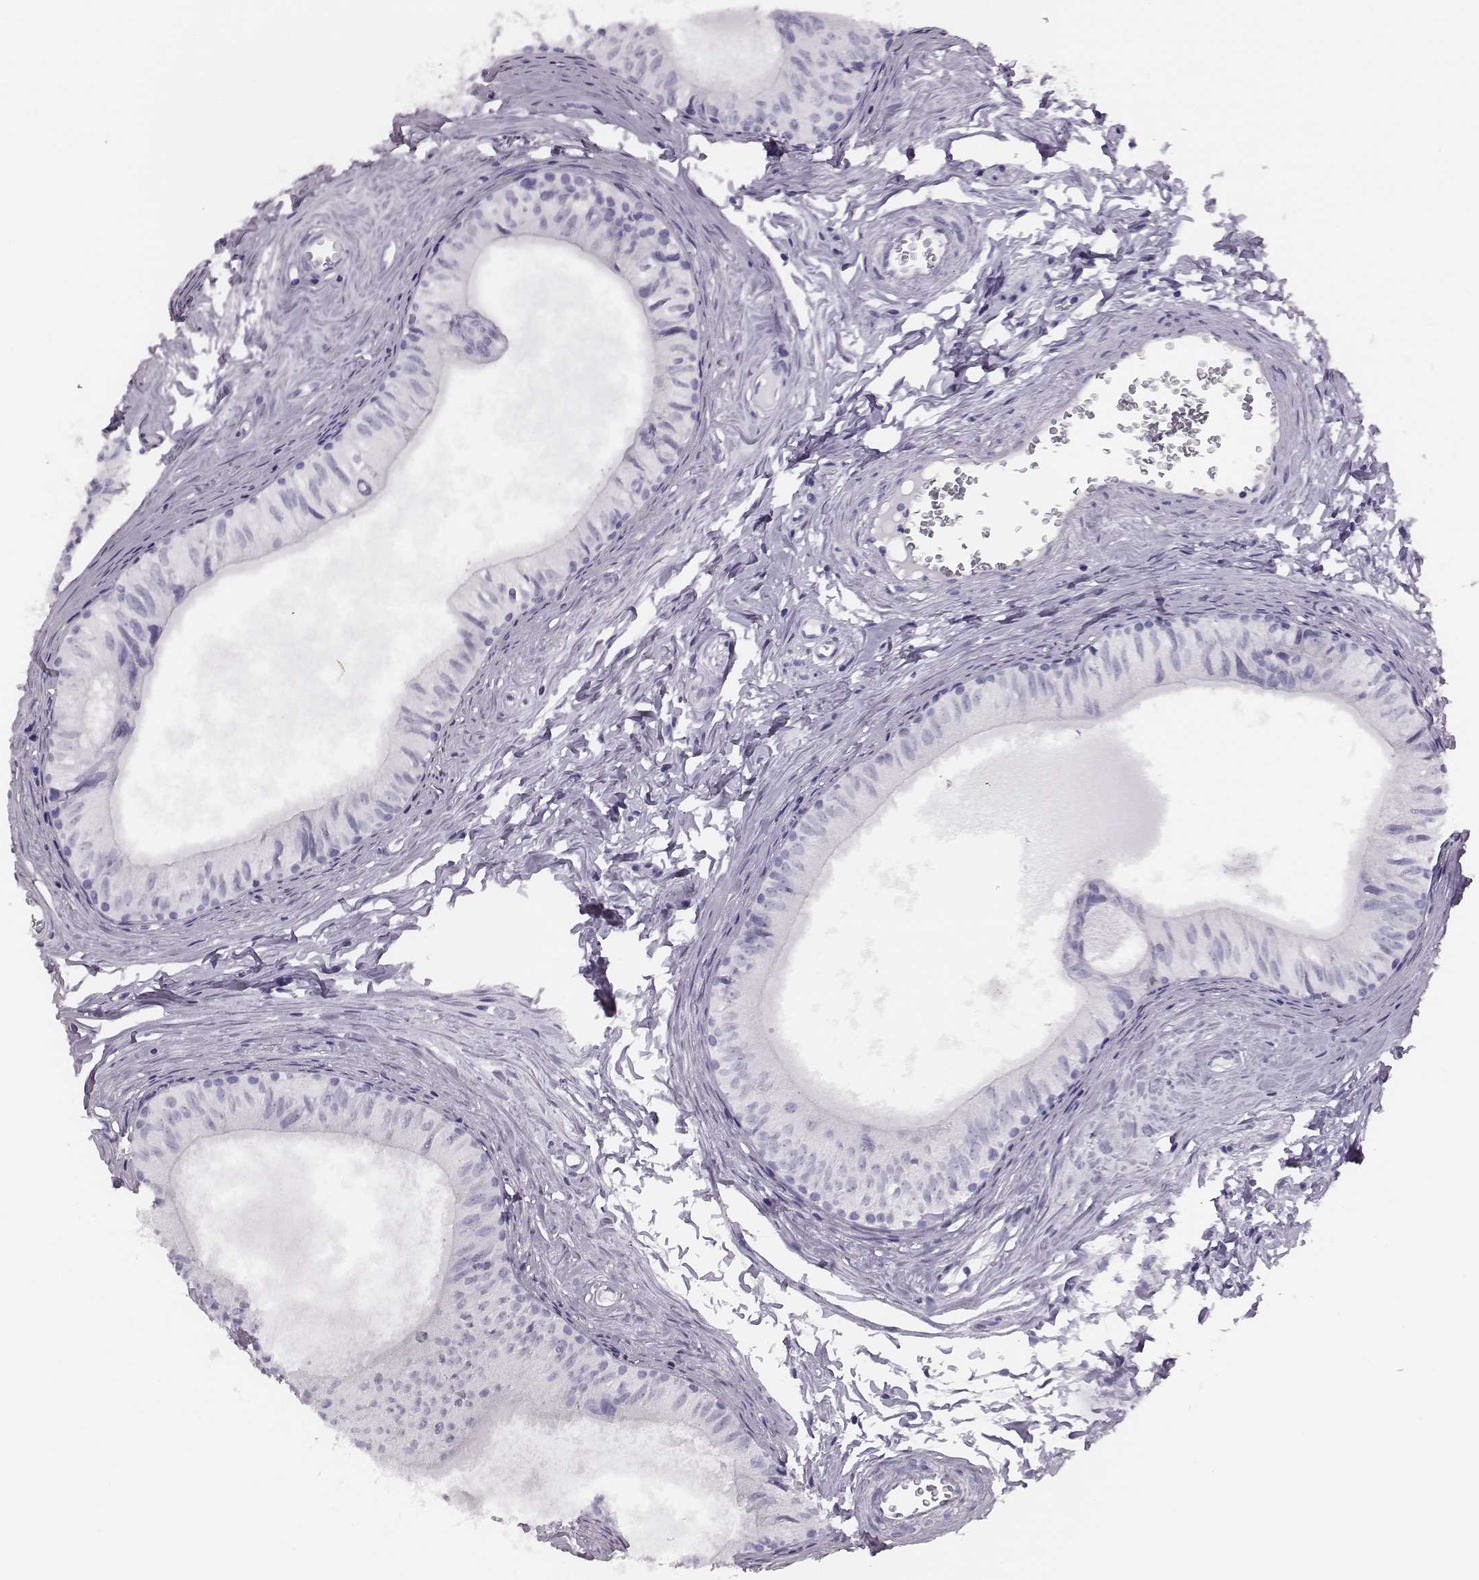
{"staining": {"intensity": "negative", "quantity": "none", "location": "none"}, "tissue": "epididymis", "cell_type": "Glandular cells", "image_type": "normal", "snomed": [{"axis": "morphology", "description": "Normal tissue, NOS"}, {"axis": "topography", "description": "Epididymis"}], "caption": "Histopathology image shows no significant protein expression in glandular cells of normal epididymis.", "gene": "H1", "patient": {"sex": "male", "age": 52}}